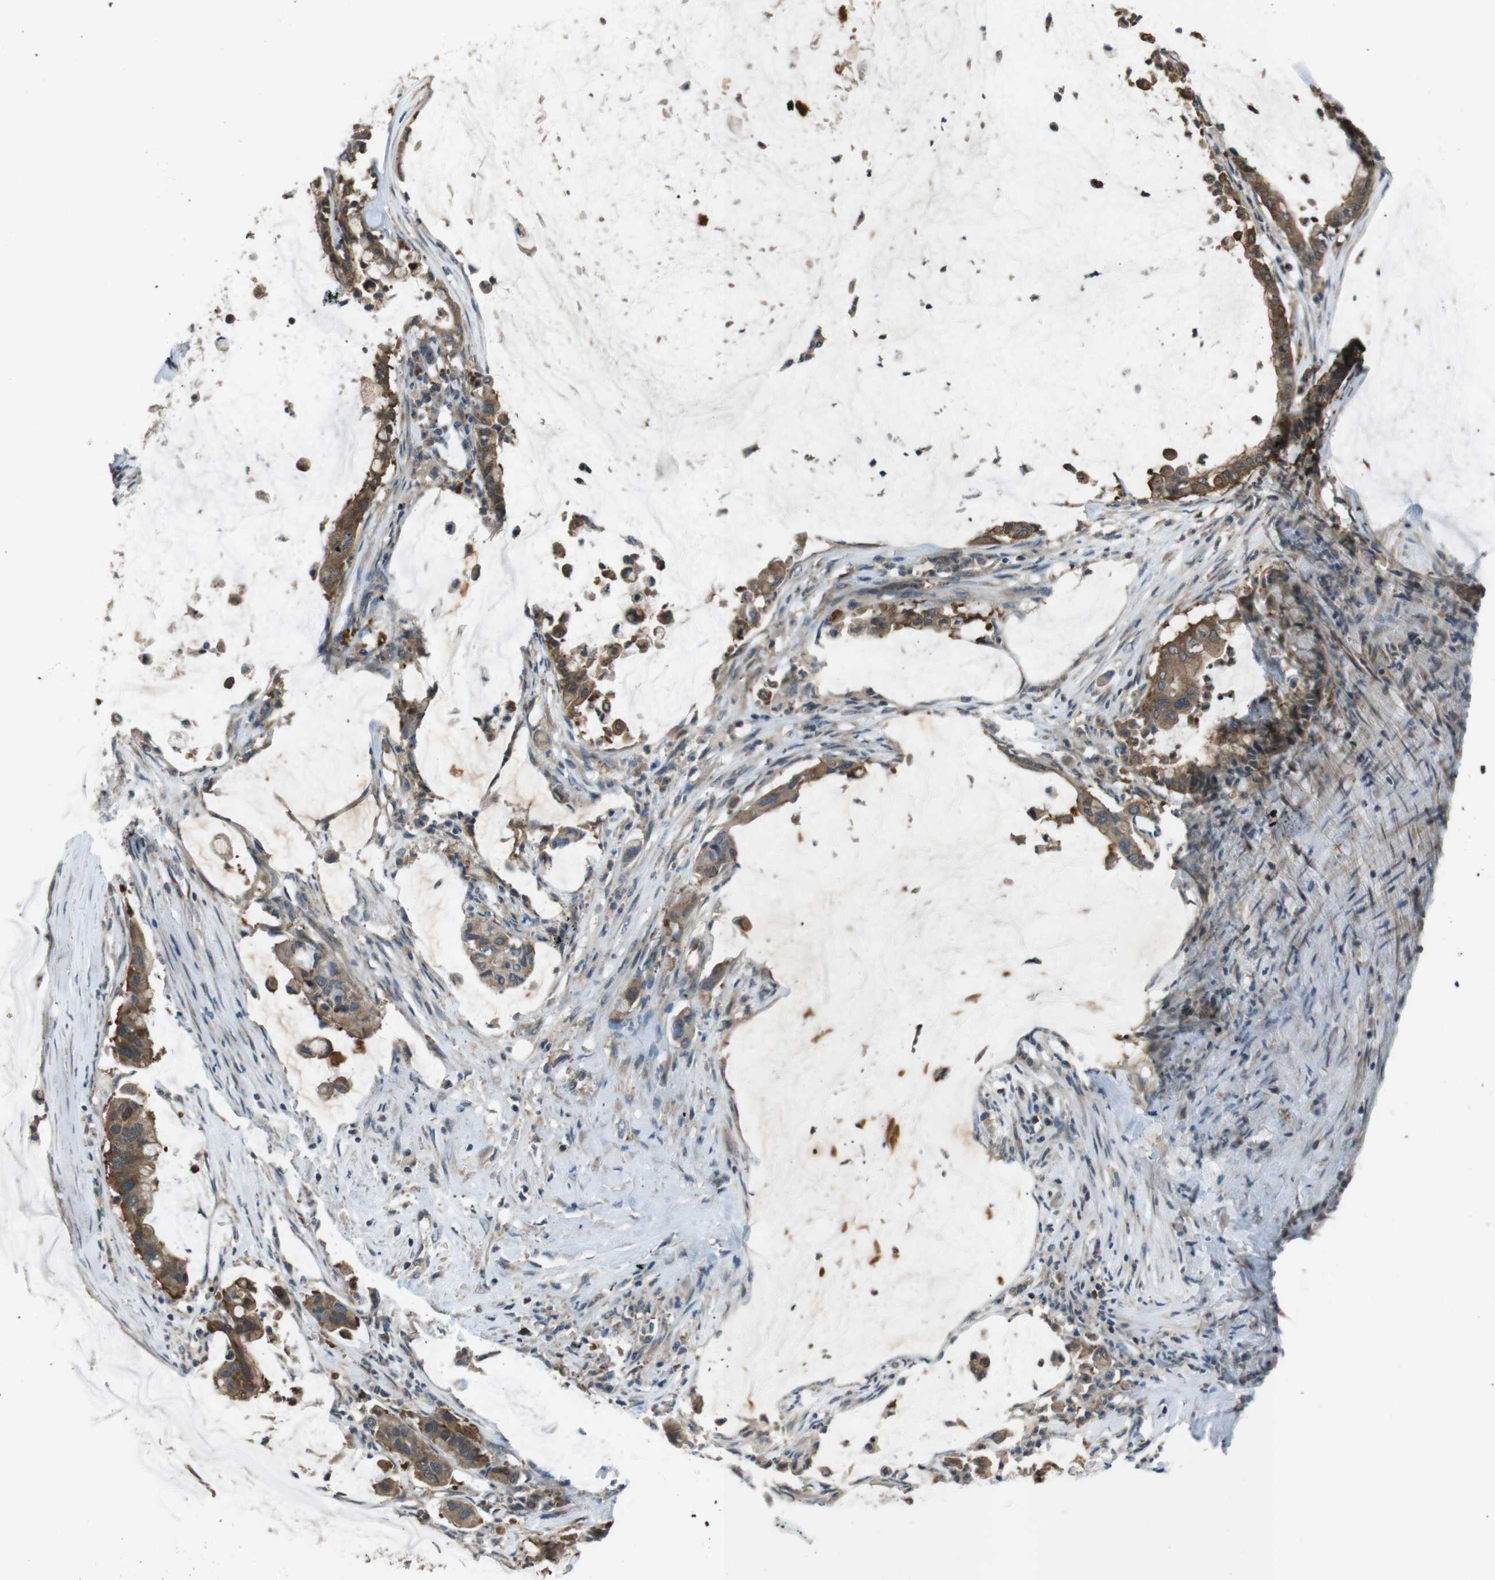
{"staining": {"intensity": "moderate", "quantity": ">75%", "location": "cytoplasmic/membranous"}, "tissue": "pancreatic cancer", "cell_type": "Tumor cells", "image_type": "cancer", "snomed": [{"axis": "morphology", "description": "Adenocarcinoma, NOS"}, {"axis": "topography", "description": "Pancreas"}], "caption": "Moderate cytoplasmic/membranous protein staining is present in approximately >75% of tumor cells in adenocarcinoma (pancreatic). (brown staining indicates protein expression, while blue staining denotes nuclei).", "gene": "SLC22A23", "patient": {"sex": "male", "age": 41}}